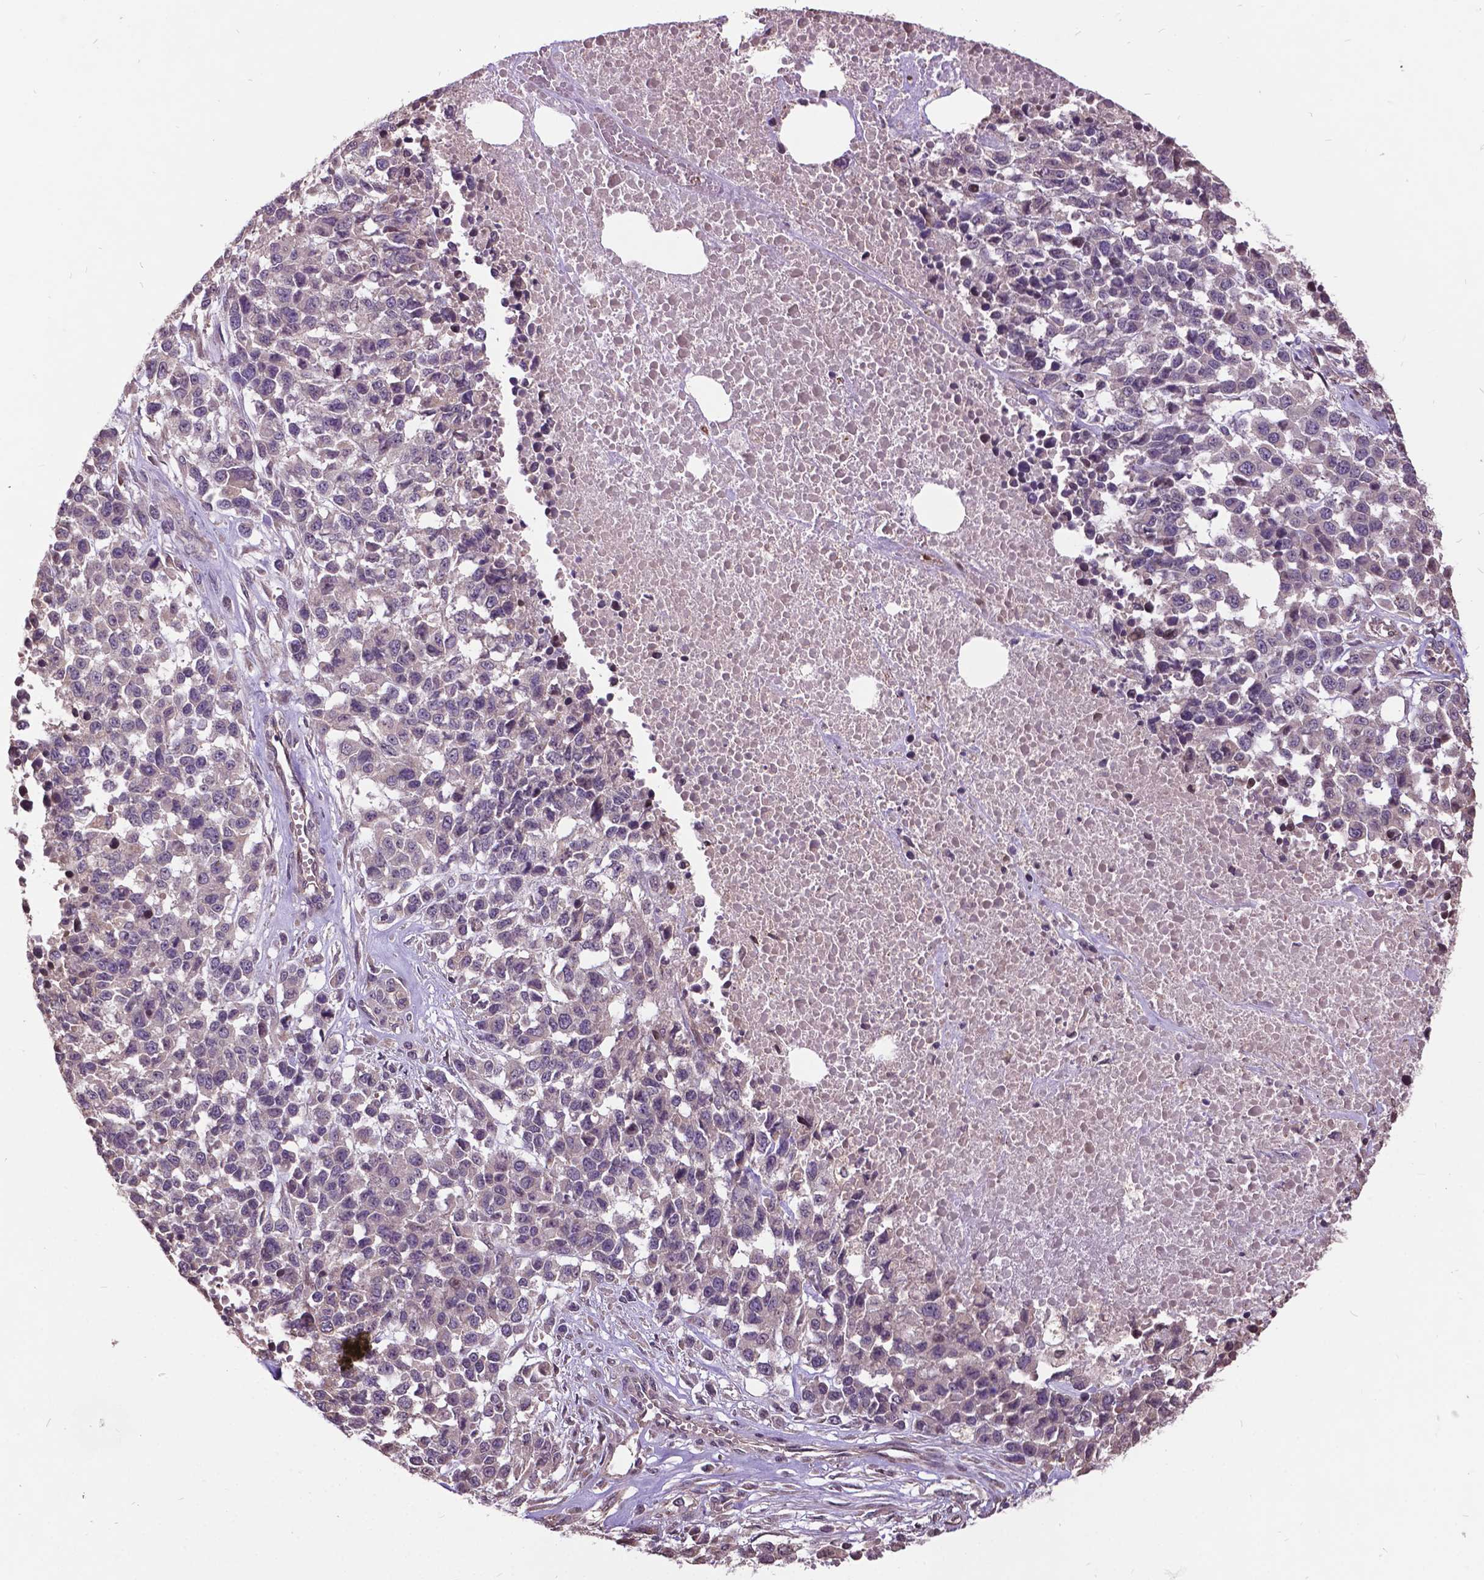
{"staining": {"intensity": "negative", "quantity": "none", "location": "none"}, "tissue": "melanoma", "cell_type": "Tumor cells", "image_type": "cancer", "snomed": [{"axis": "morphology", "description": "Malignant melanoma, Metastatic site"}, {"axis": "topography", "description": "Skin"}], "caption": "Tumor cells show no significant protein positivity in malignant melanoma (metastatic site). Brightfield microscopy of immunohistochemistry stained with DAB (brown) and hematoxylin (blue), captured at high magnification.", "gene": "AP1S3", "patient": {"sex": "male", "age": 84}}